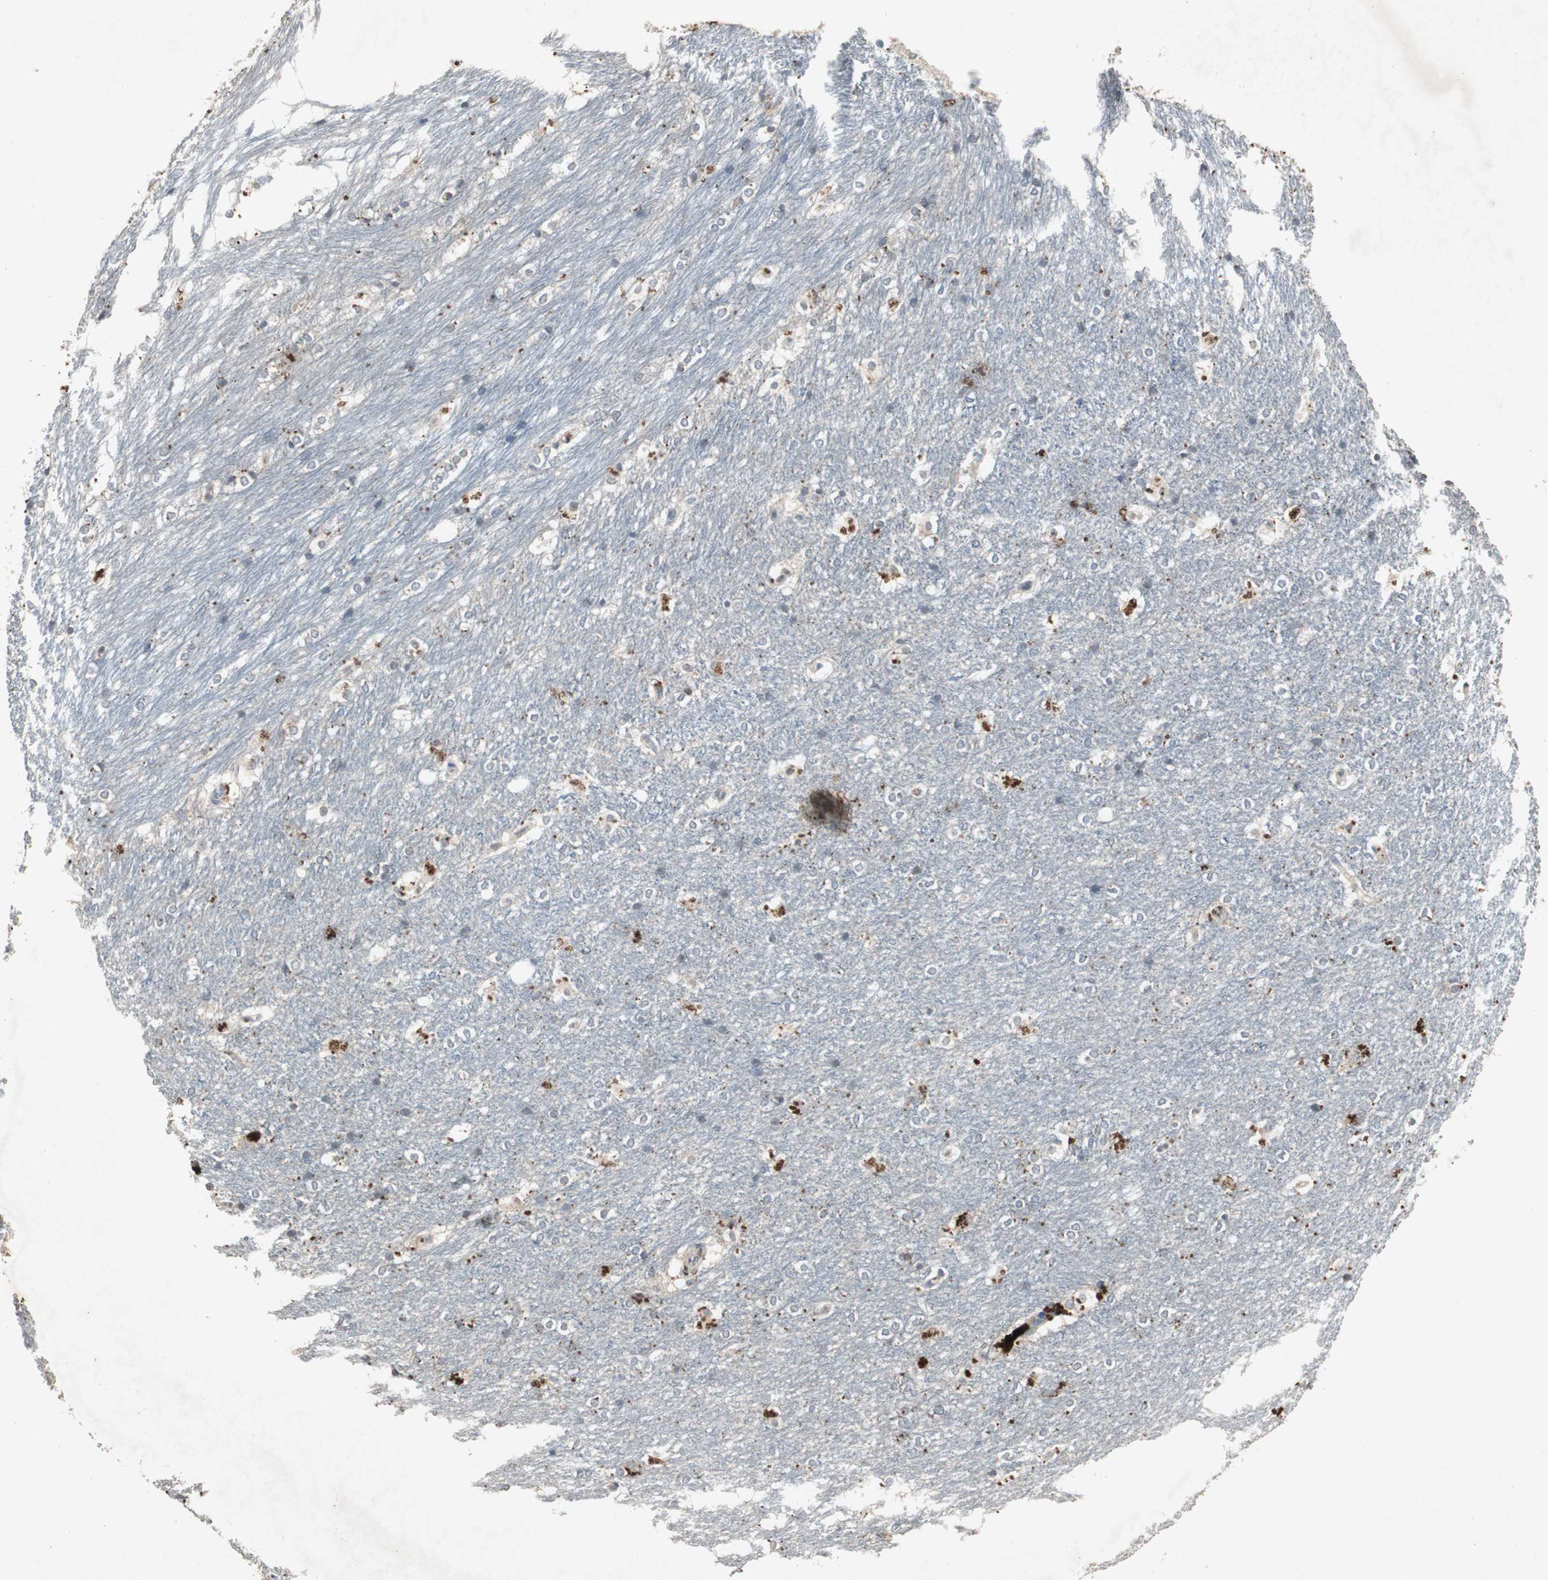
{"staining": {"intensity": "negative", "quantity": "none", "location": "none"}, "tissue": "hippocampus", "cell_type": "Glial cells", "image_type": "normal", "snomed": [{"axis": "morphology", "description": "Normal tissue, NOS"}, {"axis": "topography", "description": "Hippocampus"}], "caption": "DAB immunohistochemical staining of benign hippocampus exhibits no significant positivity in glial cells. (DAB immunohistochemistry (IHC) with hematoxylin counter stain).", "gene": "ADNP2", "patient": {"sex": "female", "age": 19}}